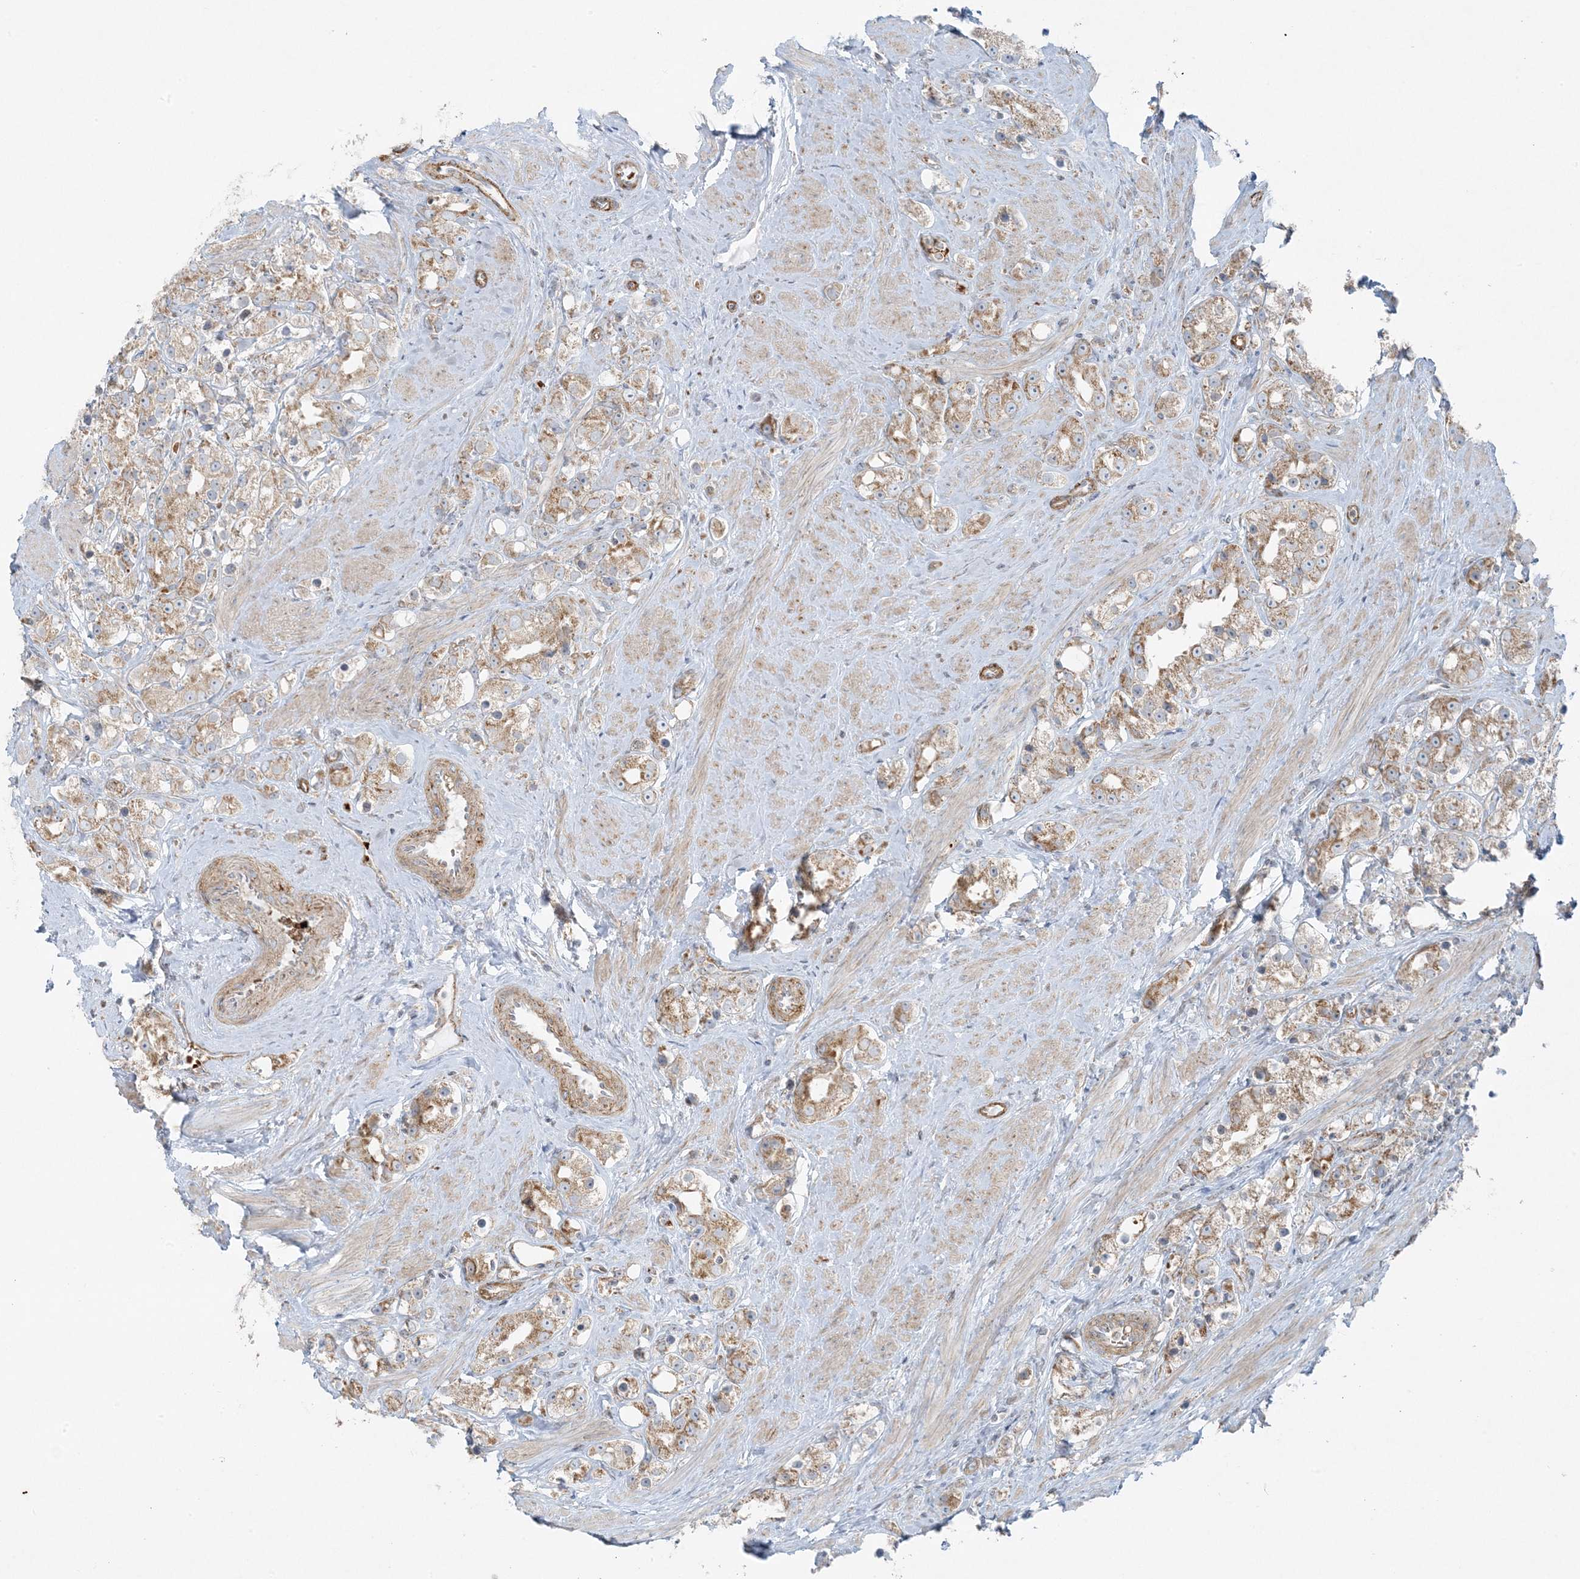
{"staining": {"intensity": "moderate", "quantity": ">75%", "location": "cytoplasmic/membranous"}, "tissue": "prostate cancer", "cell_type": "Tumor cells", "image_type": "cancer", "snomed": [{"axis": "morphology", "description": "Adenocarcinoma, NOS"}, {"axis": "topography", "description": "Prostate"}], "caption": "Prostate cancer stained for a protein displays moderate cytoplasmic/membranous positivity in tumor cells.", "gene": "PIK3R4", "patient": {"sex": "male", "age": 79}}